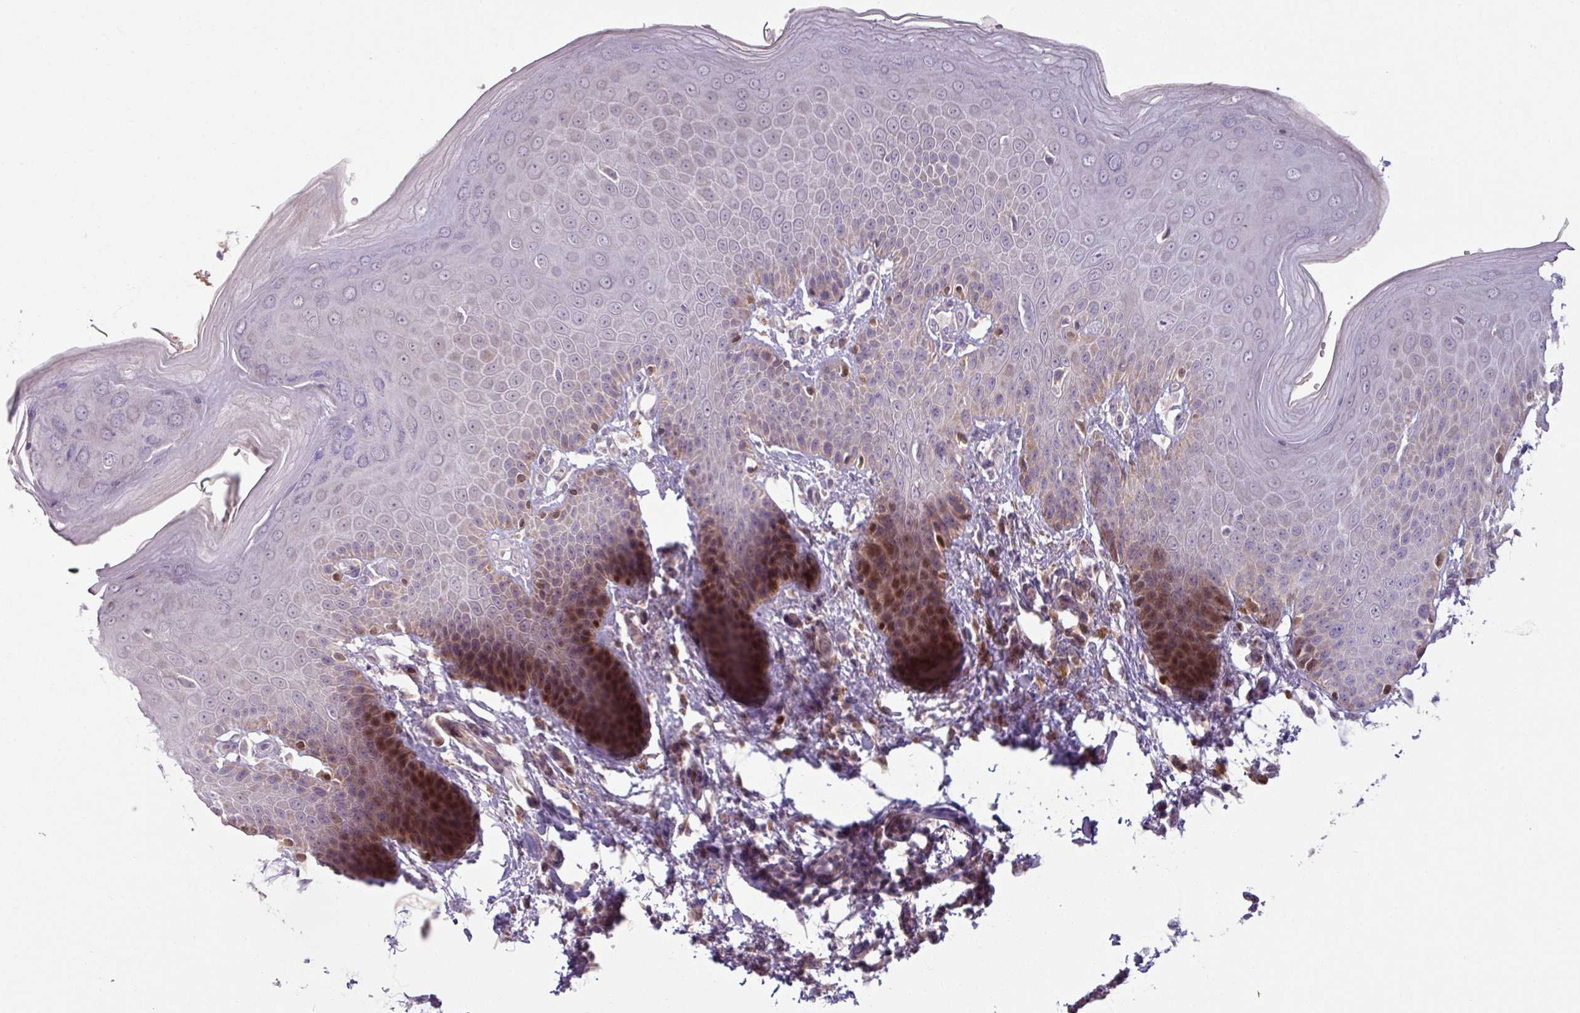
{"staining": {"intensity": "moderate", "quantity": "<25%", "location": "nuclear"}, "tissue": "skin", "cell_type": "Epidermal cells", "image_type": "normal", "snomed": [{"axis": "morphology", "description": "Normal tissue, NOS"}, {"axis": "topography", "description": "Peripheral nerve tissue"}], "caption": "Immunohistochemistry (DAB (3,3'-diaminobenzidine)) staining of unremarkable human skin displays moderate nuclear protein positivity in approximately <25% of epidermal cells. Nuclei are stained in blue.", "gene": "OGFOD3", "patient": {"sex": "male", "age": 51}}